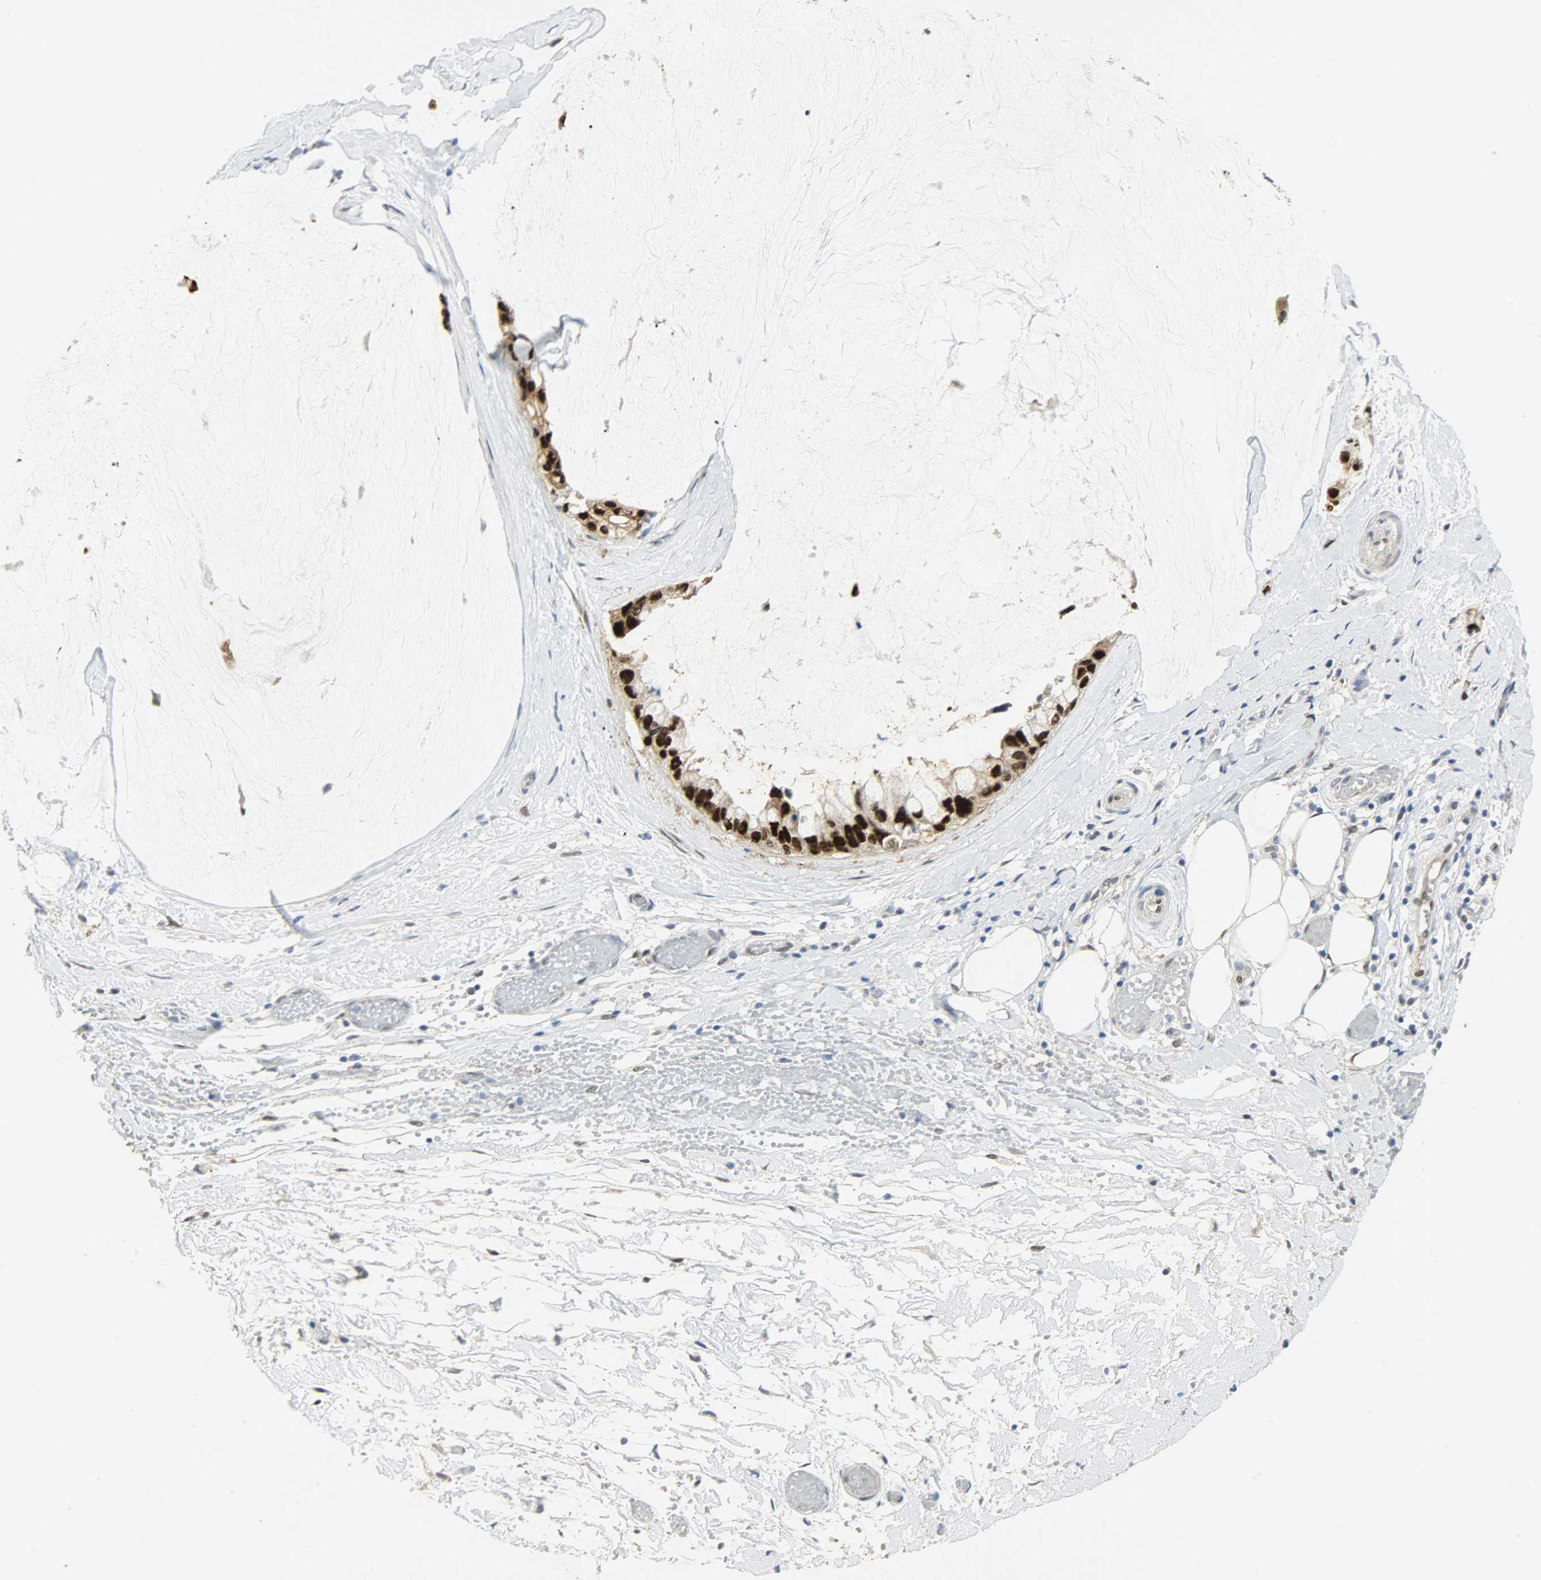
{"staining": {"intensity": "strong", "quantity": ">75%", "location": "nuclear"}, "tissue": "ovarian cancer", "cell_type": "Tumor cells", "image_type": "cancer", "snomed": [{"axis": "morphology", "description": "Cystadenocarcinoma, mucinous, NOS"}, {"axis": "topography", "description": "Ovary"}], "caption": "This is an image of IHC staining of mucinous cystadenocarcinoma (ovarian), which shows strong positivity in the nuclear of tumor cells.", "gene": "NPEPL1", "patient": {"sex": "female", "age": 39}}